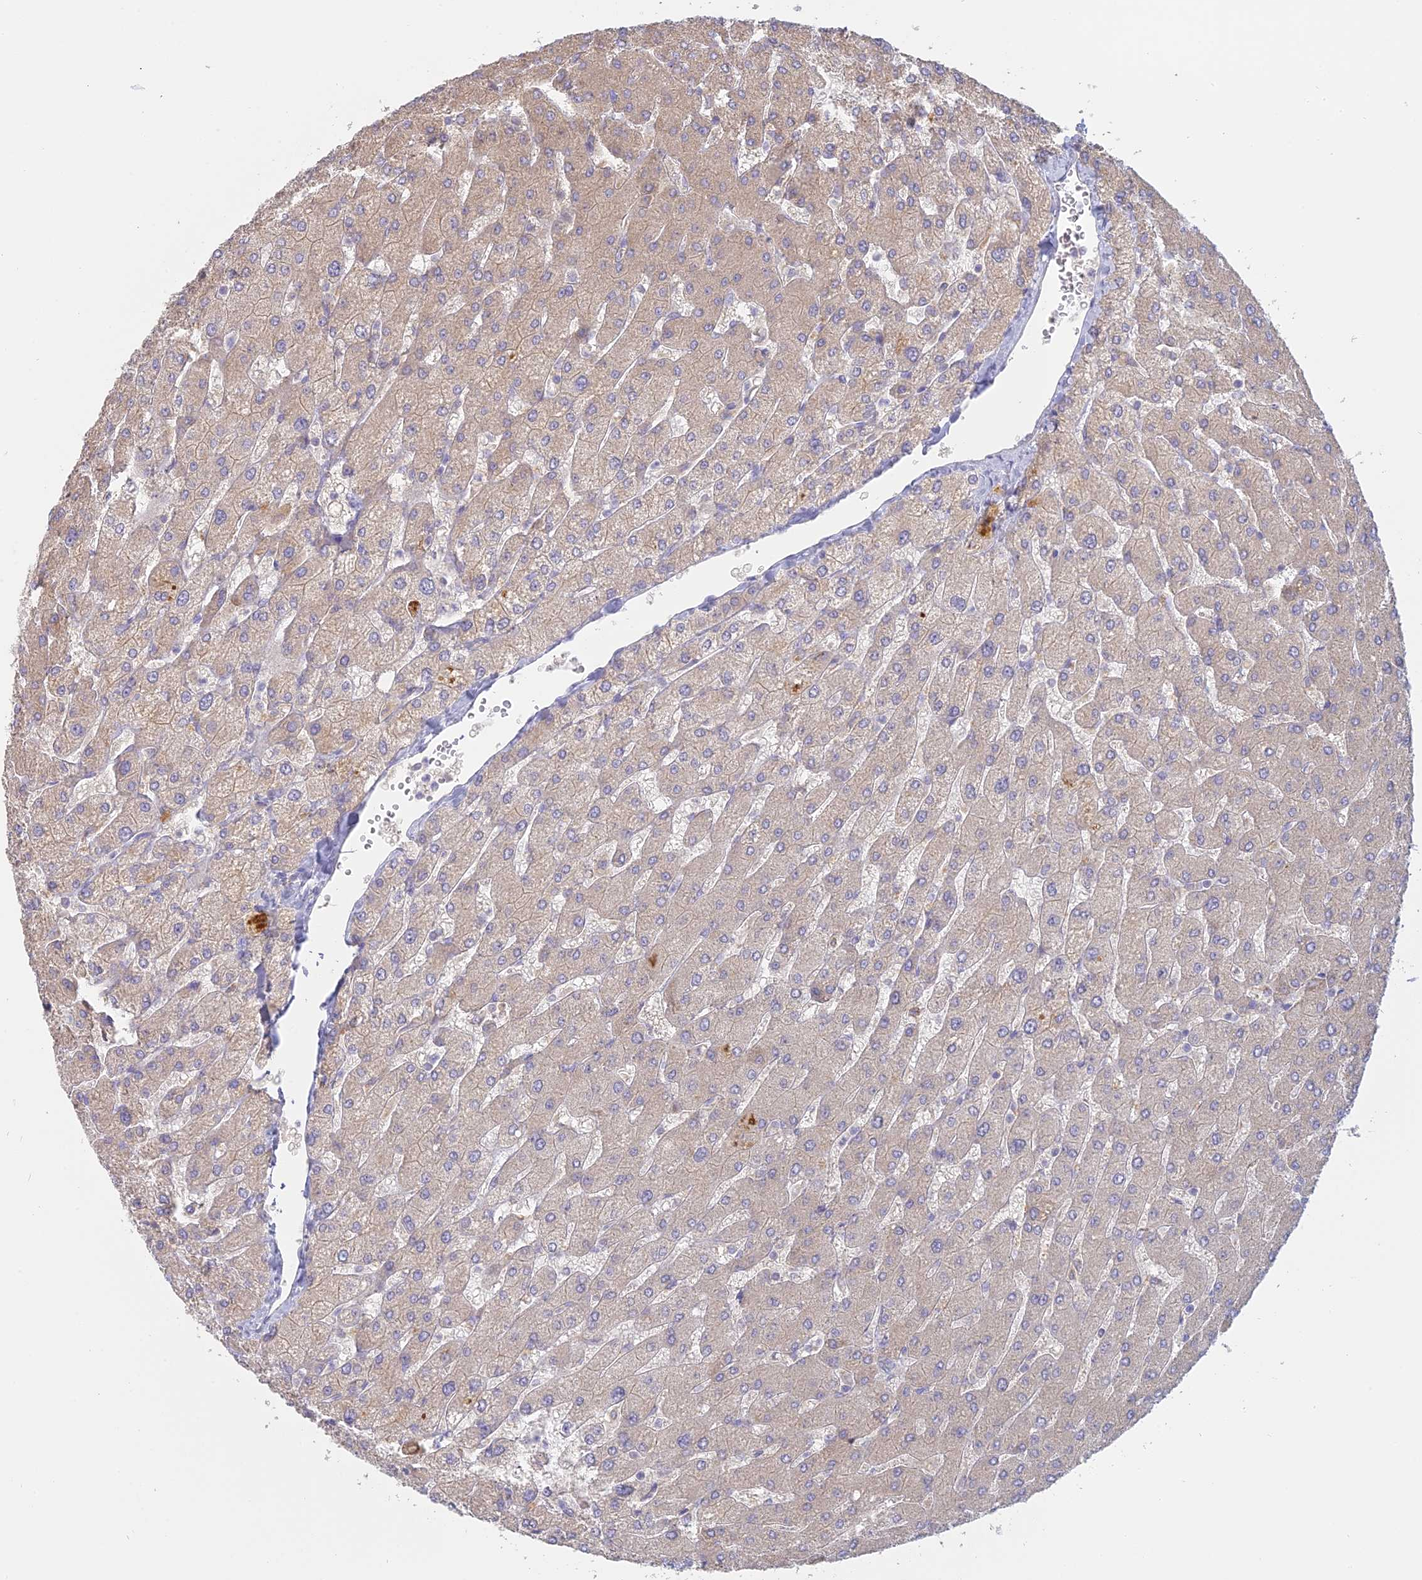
{"staining": {"intensity": "negative", "quantity": "none", "location": "none"}, "tissue": "liver", "cell_type": "Cholangiocytes", "image_type": "normal", "snomed": [{"axis": "morphology", "description": "Normal tissue, NOS"}, {"axis": "topography", "description": "Liver"}], "caption": "Immunohistochemistry of unremarkable human liver displays no positivity in cholangiocytes.", "gene": "SFT2D2", "patient": {"sex": "male", "age": 55}}